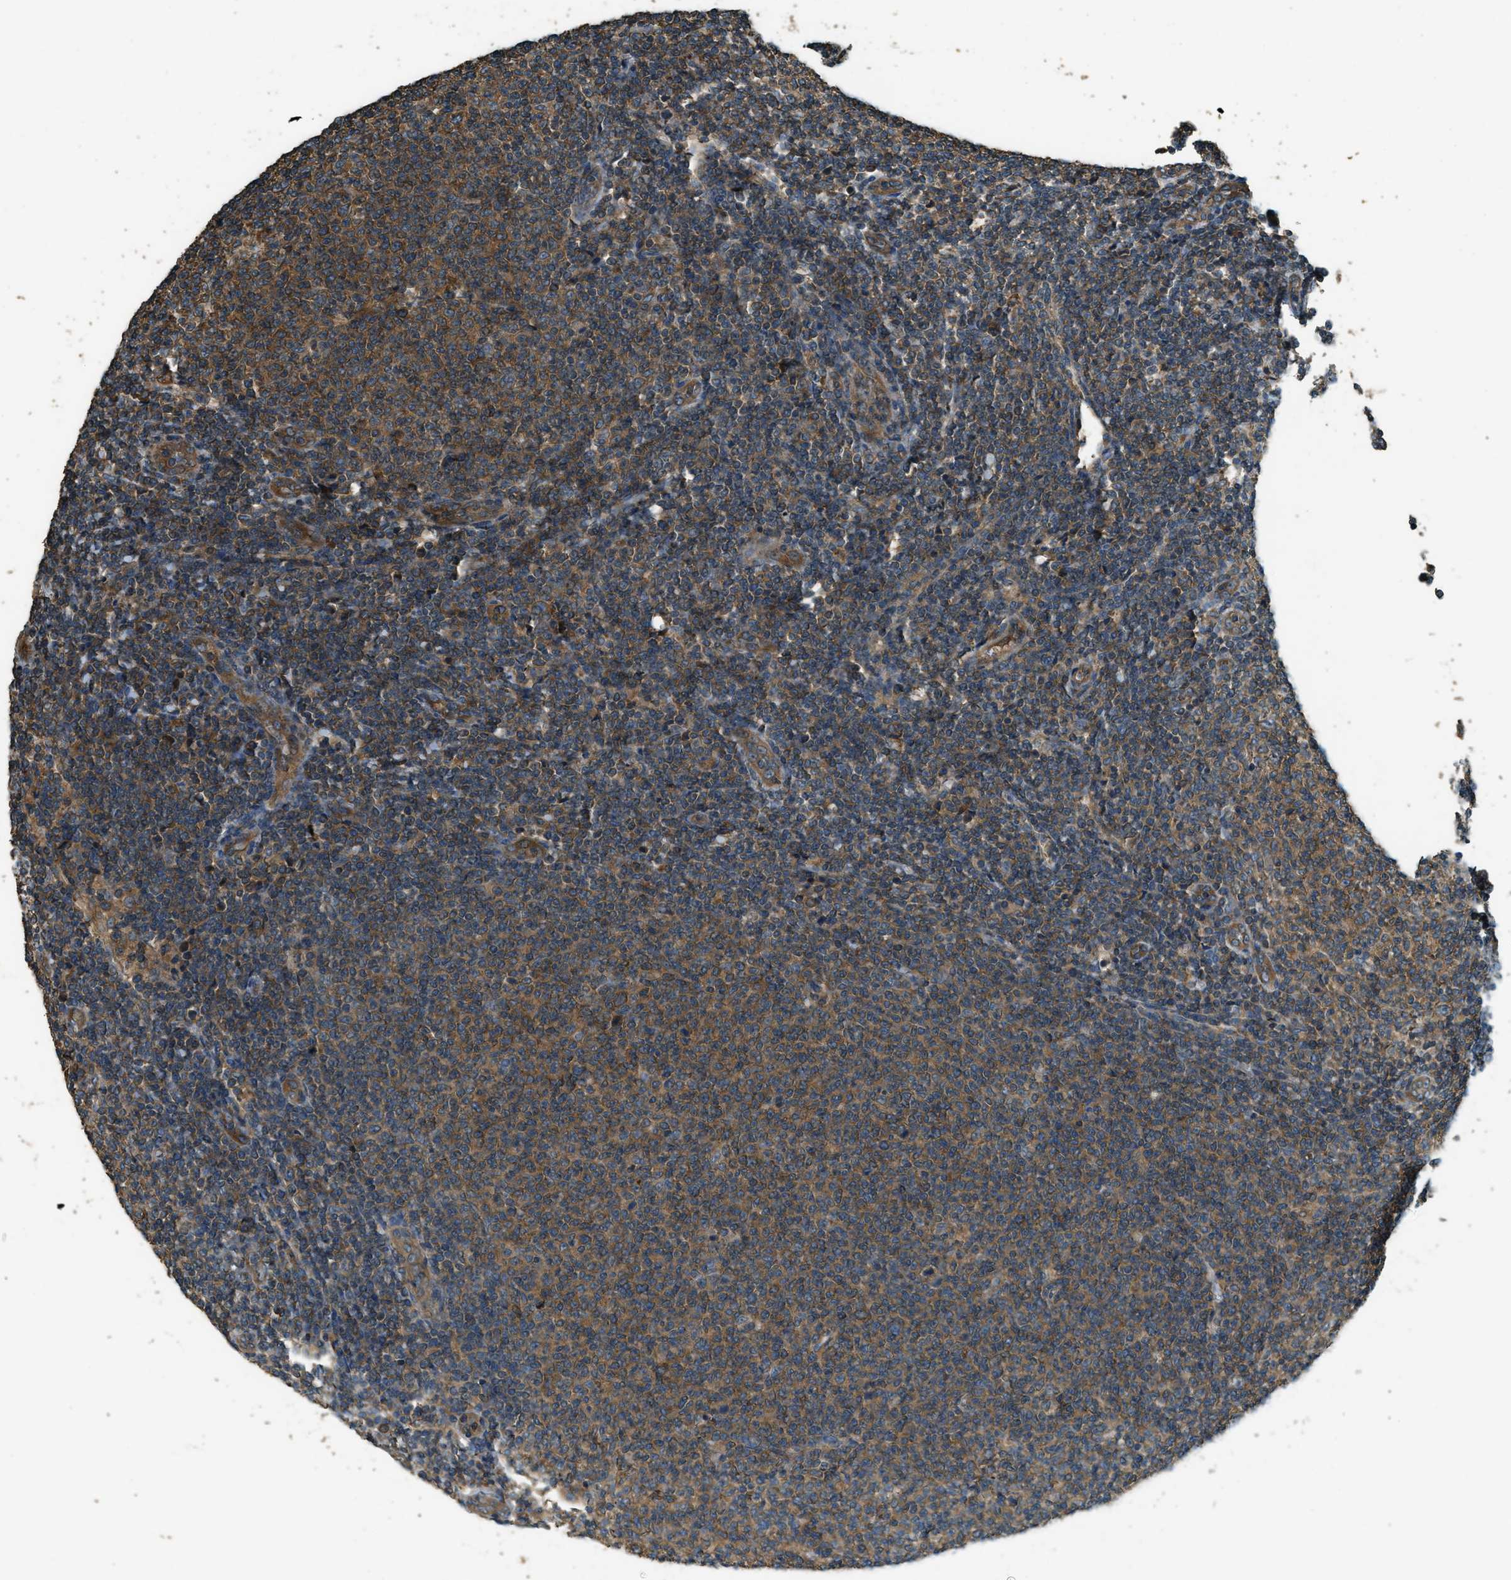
{"staining": {"intensity": "moderate", "quantity": ">75%", "location": "cytoplasmic/membranous"}, "tissue": "lymphoma", "cell_type": "Tumor cells", "image_type": "cancer", "snomed": [{"axis": "morphology", "description": "Malignant lymphoma, non-Hodgkin's type, Low grade"}, {"axis": "topography", "description": "Lymph node"}], "caption": "A photomicrograph of malignant lymphoma, non-Hodgkin's type (low-grade) stained for a protein displays moderate cytoplasmic/membranous brown staining in tumor cells.", "gene": "MARS1", "patient": {"sex": "male", "age": 66}}